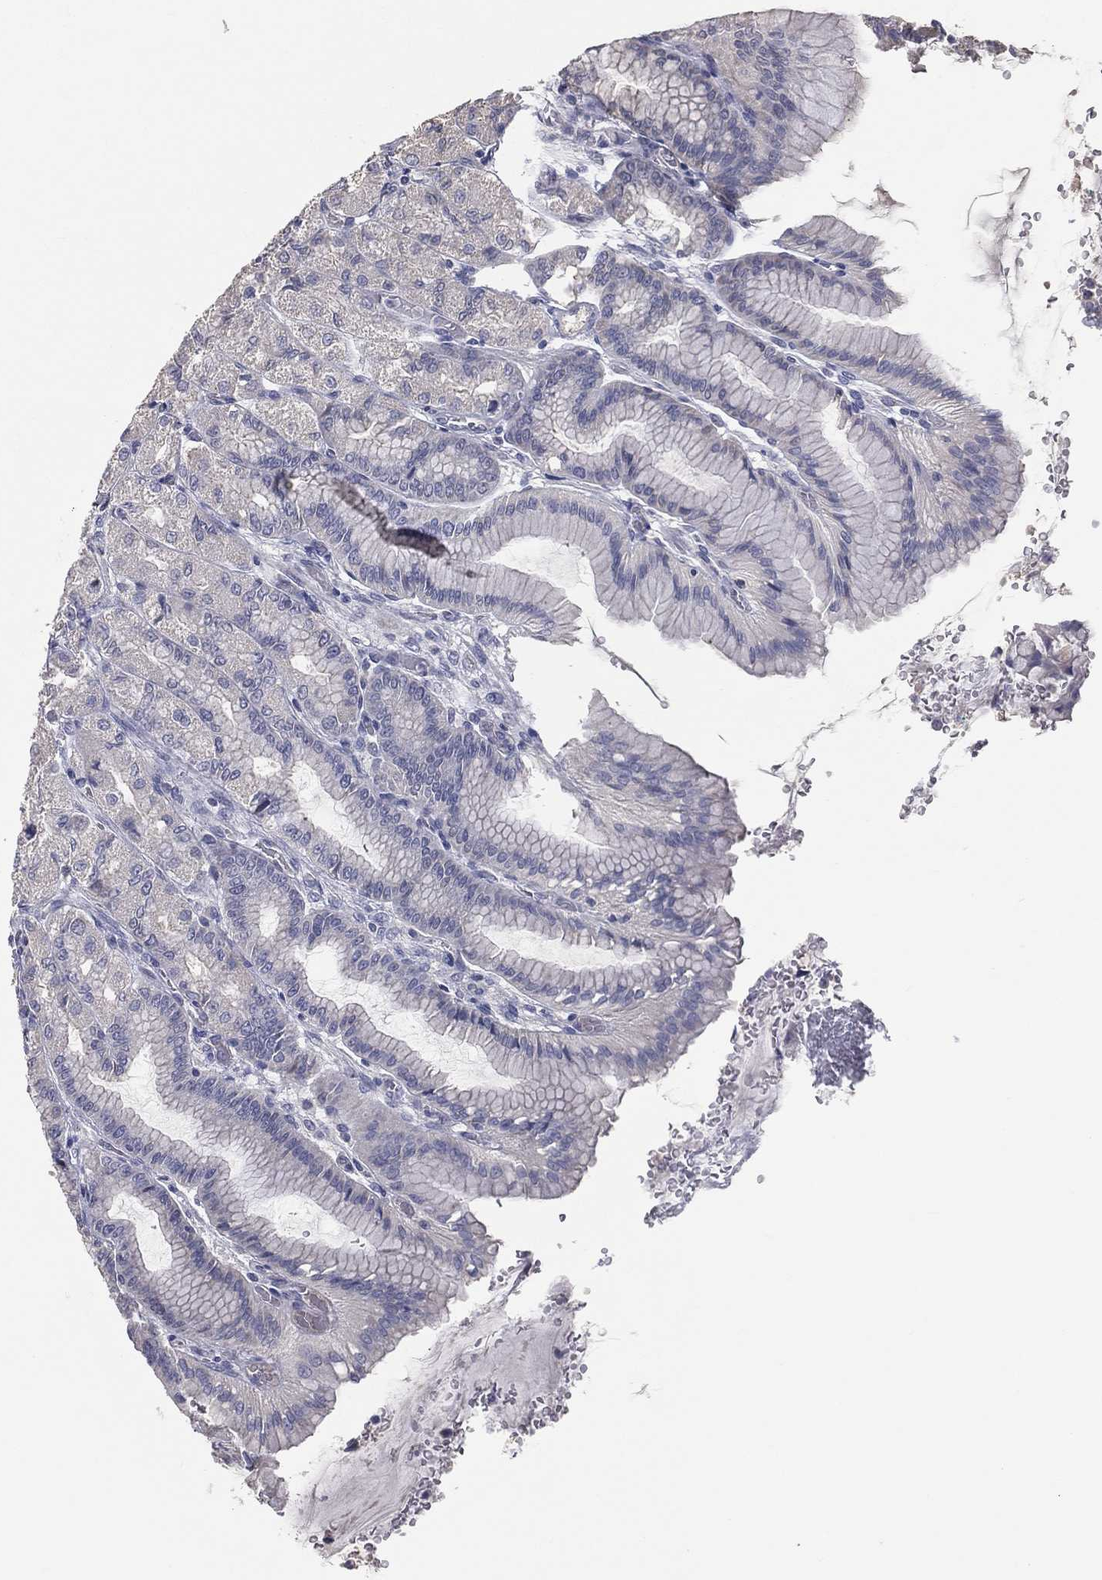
{"staining": {"intensity": "negative", "quantity": "none", "location": "none"}, "tissue": "stomach", "cell_type": "Glandular cells", "image_type": "normal", "snomed": [{"axis": "morphology", "description": "Normal tissue, NOS"}, {"axis": "morphology", "description": "Adenocarcinoma, NOS"}, {"axis": "morphology", "description": "Adenocarcinoma, High grade"}, {"axis": "topography", "description": "Stomach, upper"}, {"axis": "topography", "description": "Stomach"}], "caption": "Immunohistochemistry image of normal stomach: stomach stained with DAB displays no significant protein positivity in glandular cells.", "gene": "CROCC", "patient": {"sex": "female", "age": 65}}